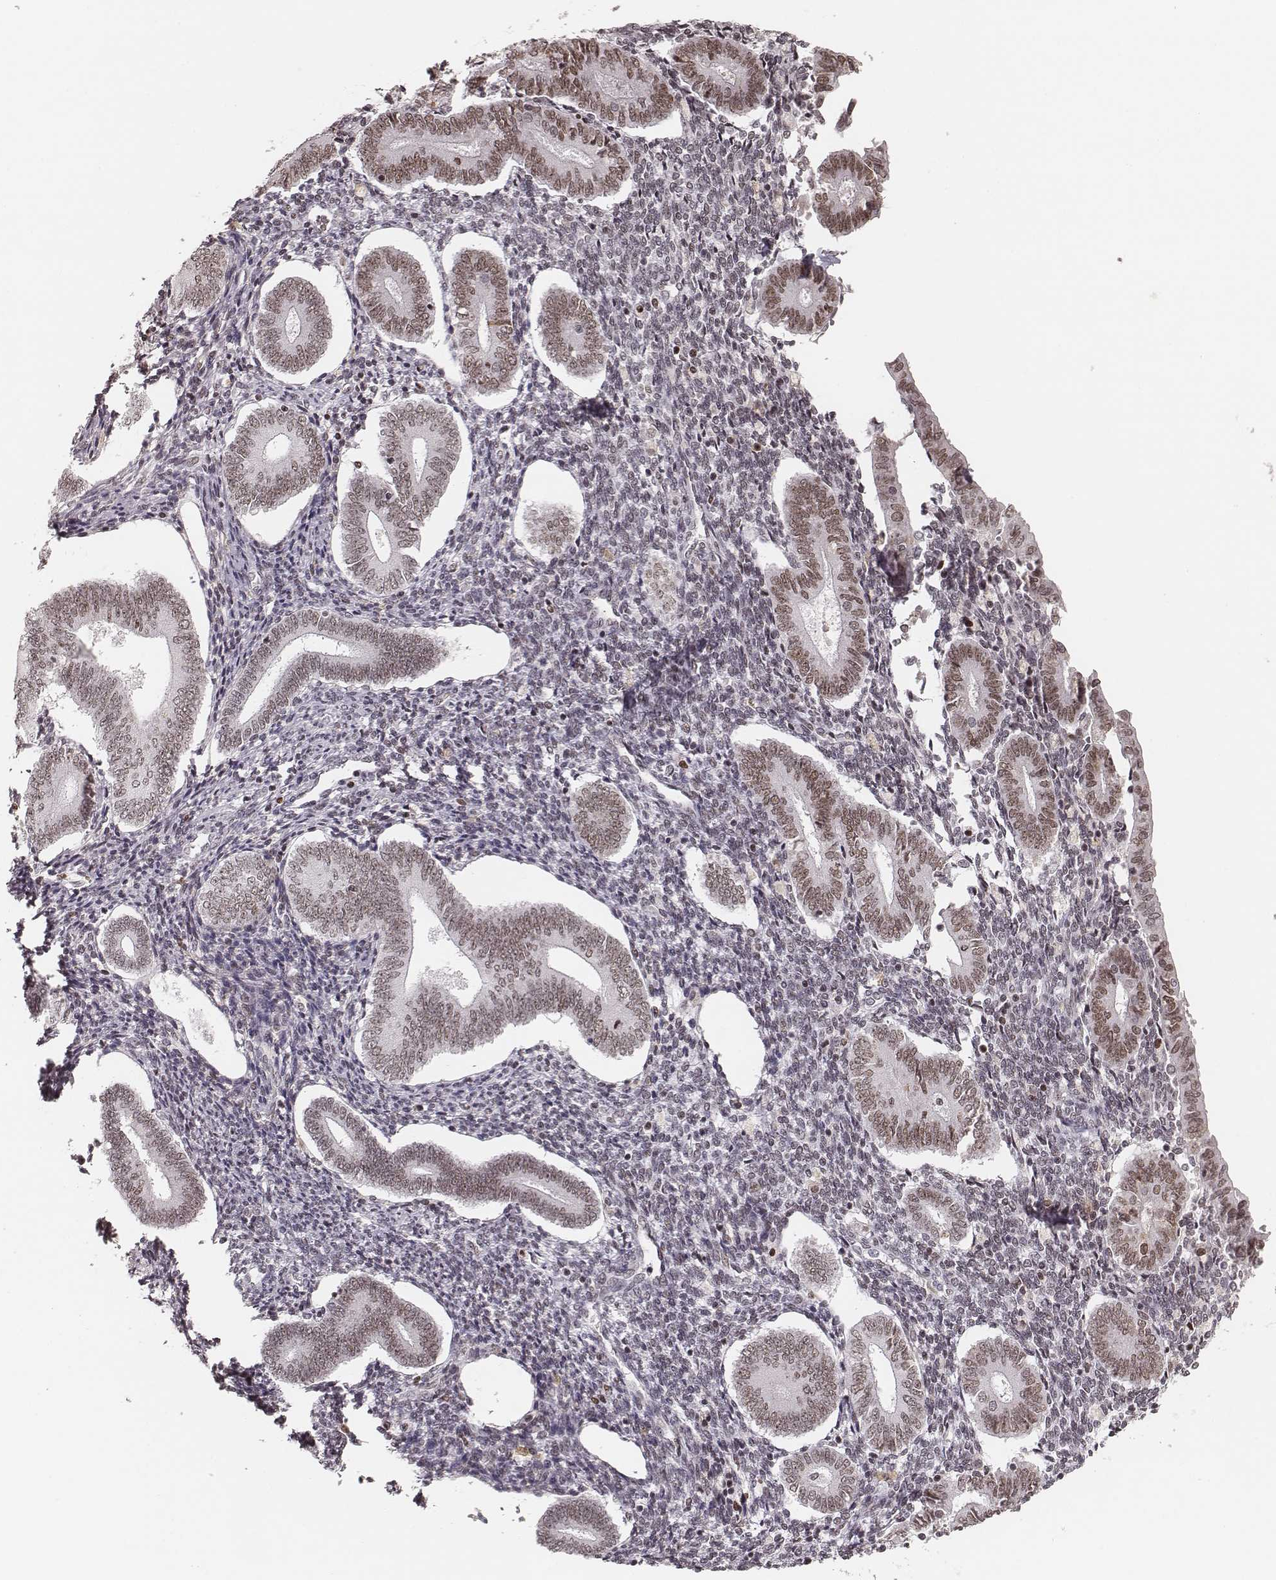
{"staining": {"intensity": "moderate", "quantity": ">75%", "location": "nuclear"}, "tissue": "endometrium", "cell_type": "Cells in endometrial stroma", "image_type": "normal", "snomed": [{"axis": "morphology", "description": "Normal tissue, NOS"}, {"axis": "topography", "description": "Endometrium"}], "caption": "A histopathology image of endometrium stained for a protein displays moderate nuclear brown staining in cells in endometrial stroma. The protein is stained brown, and the nuclei are stained in blue (DAB IHC with brightfield microscopy, high magnification).", "gene": "PARP1", "patient": {"sex": "female", "age": 40}}